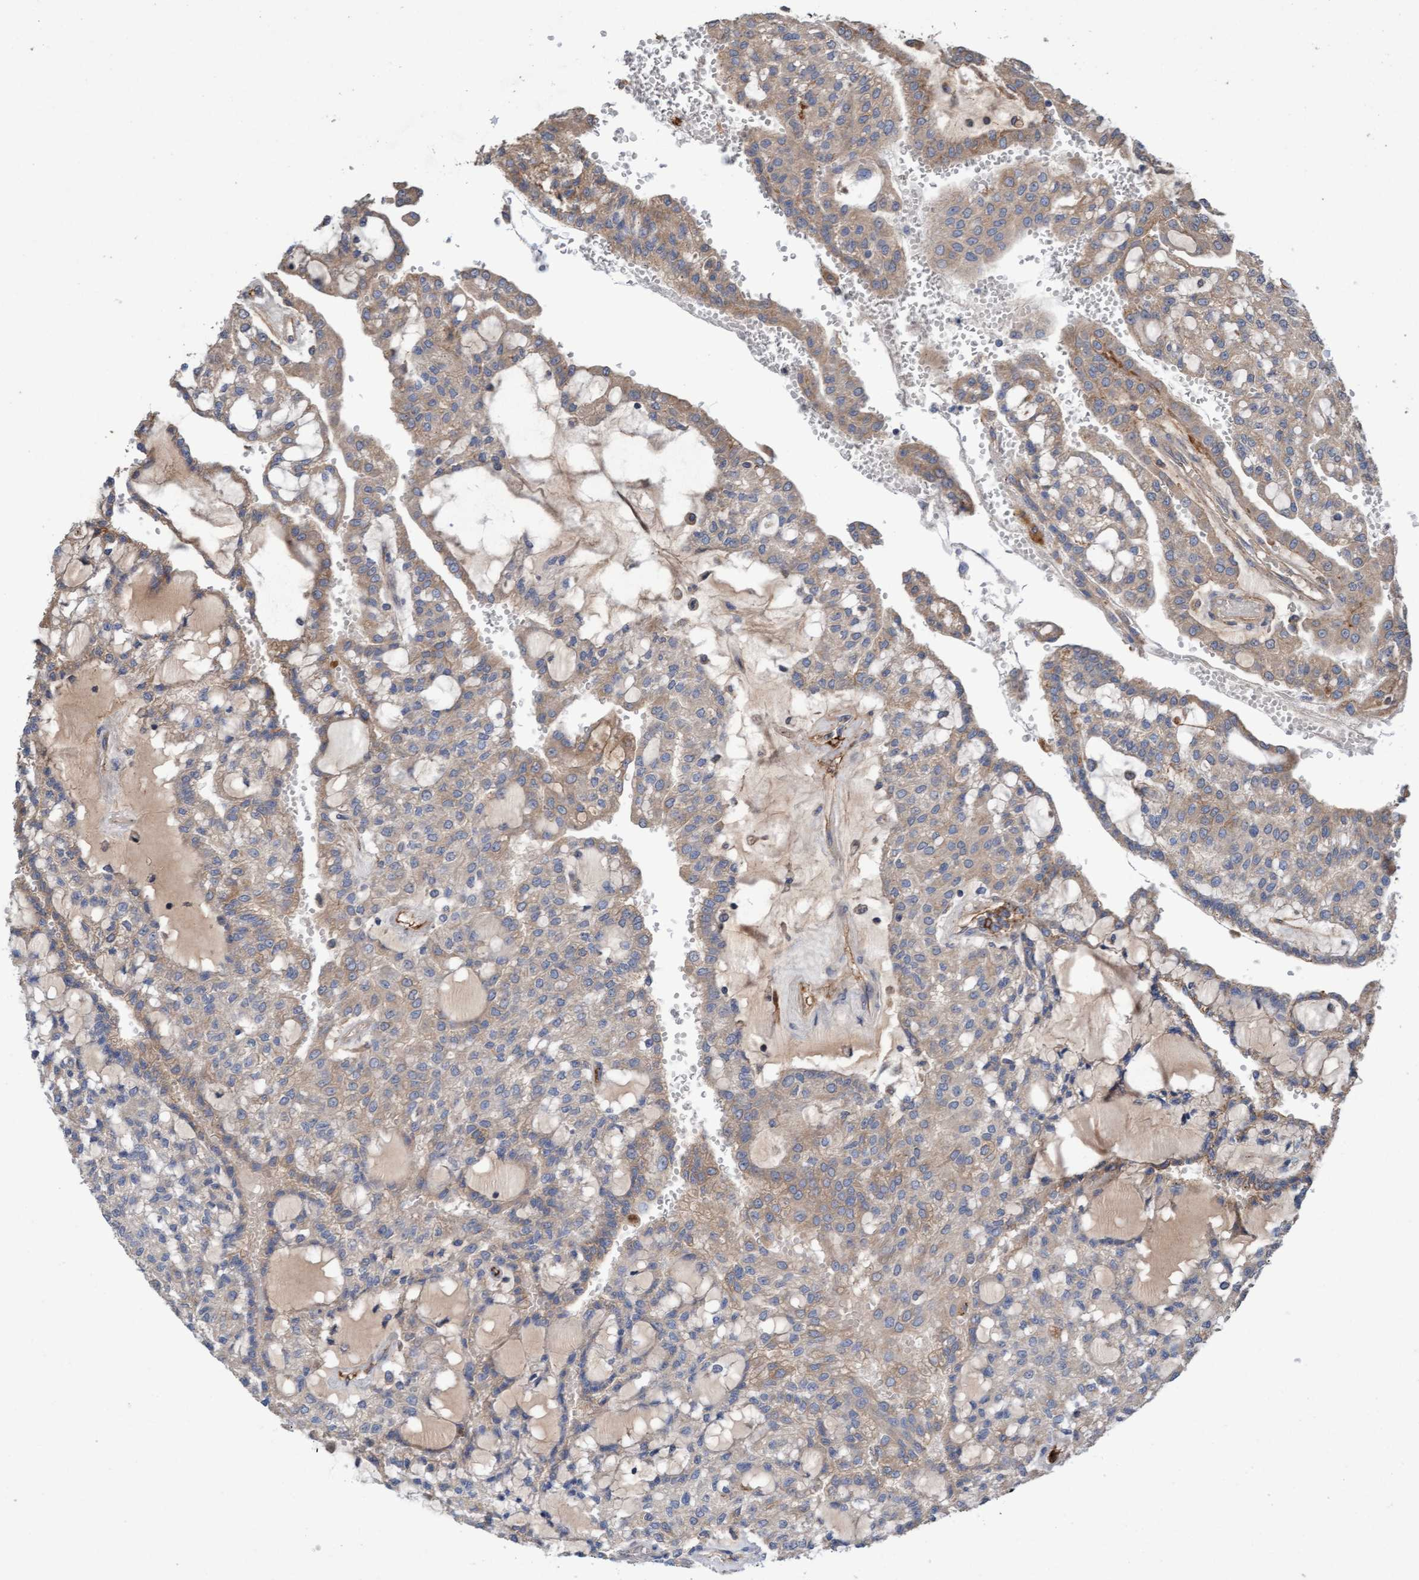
{"staining": {"intensity": "weak", "quantity": ">75%", "location": "cytoplasmic/membranous"}, "tissue": "renal cancer", "cell_type": "Tumor cells", "image_type": "cancer", "snomed": [{"axis": "morphology", "description": "Adenocarcinoma, NOS"}, {"axis": "topography", "description": "Kidney"}], "caption": "Renal cancer (adenocarcinoma) stained with a protein marker reveals weak staining in tumor cells.", "gene": "DDHD2", "patient": {"sex": "male", "age": 63}}